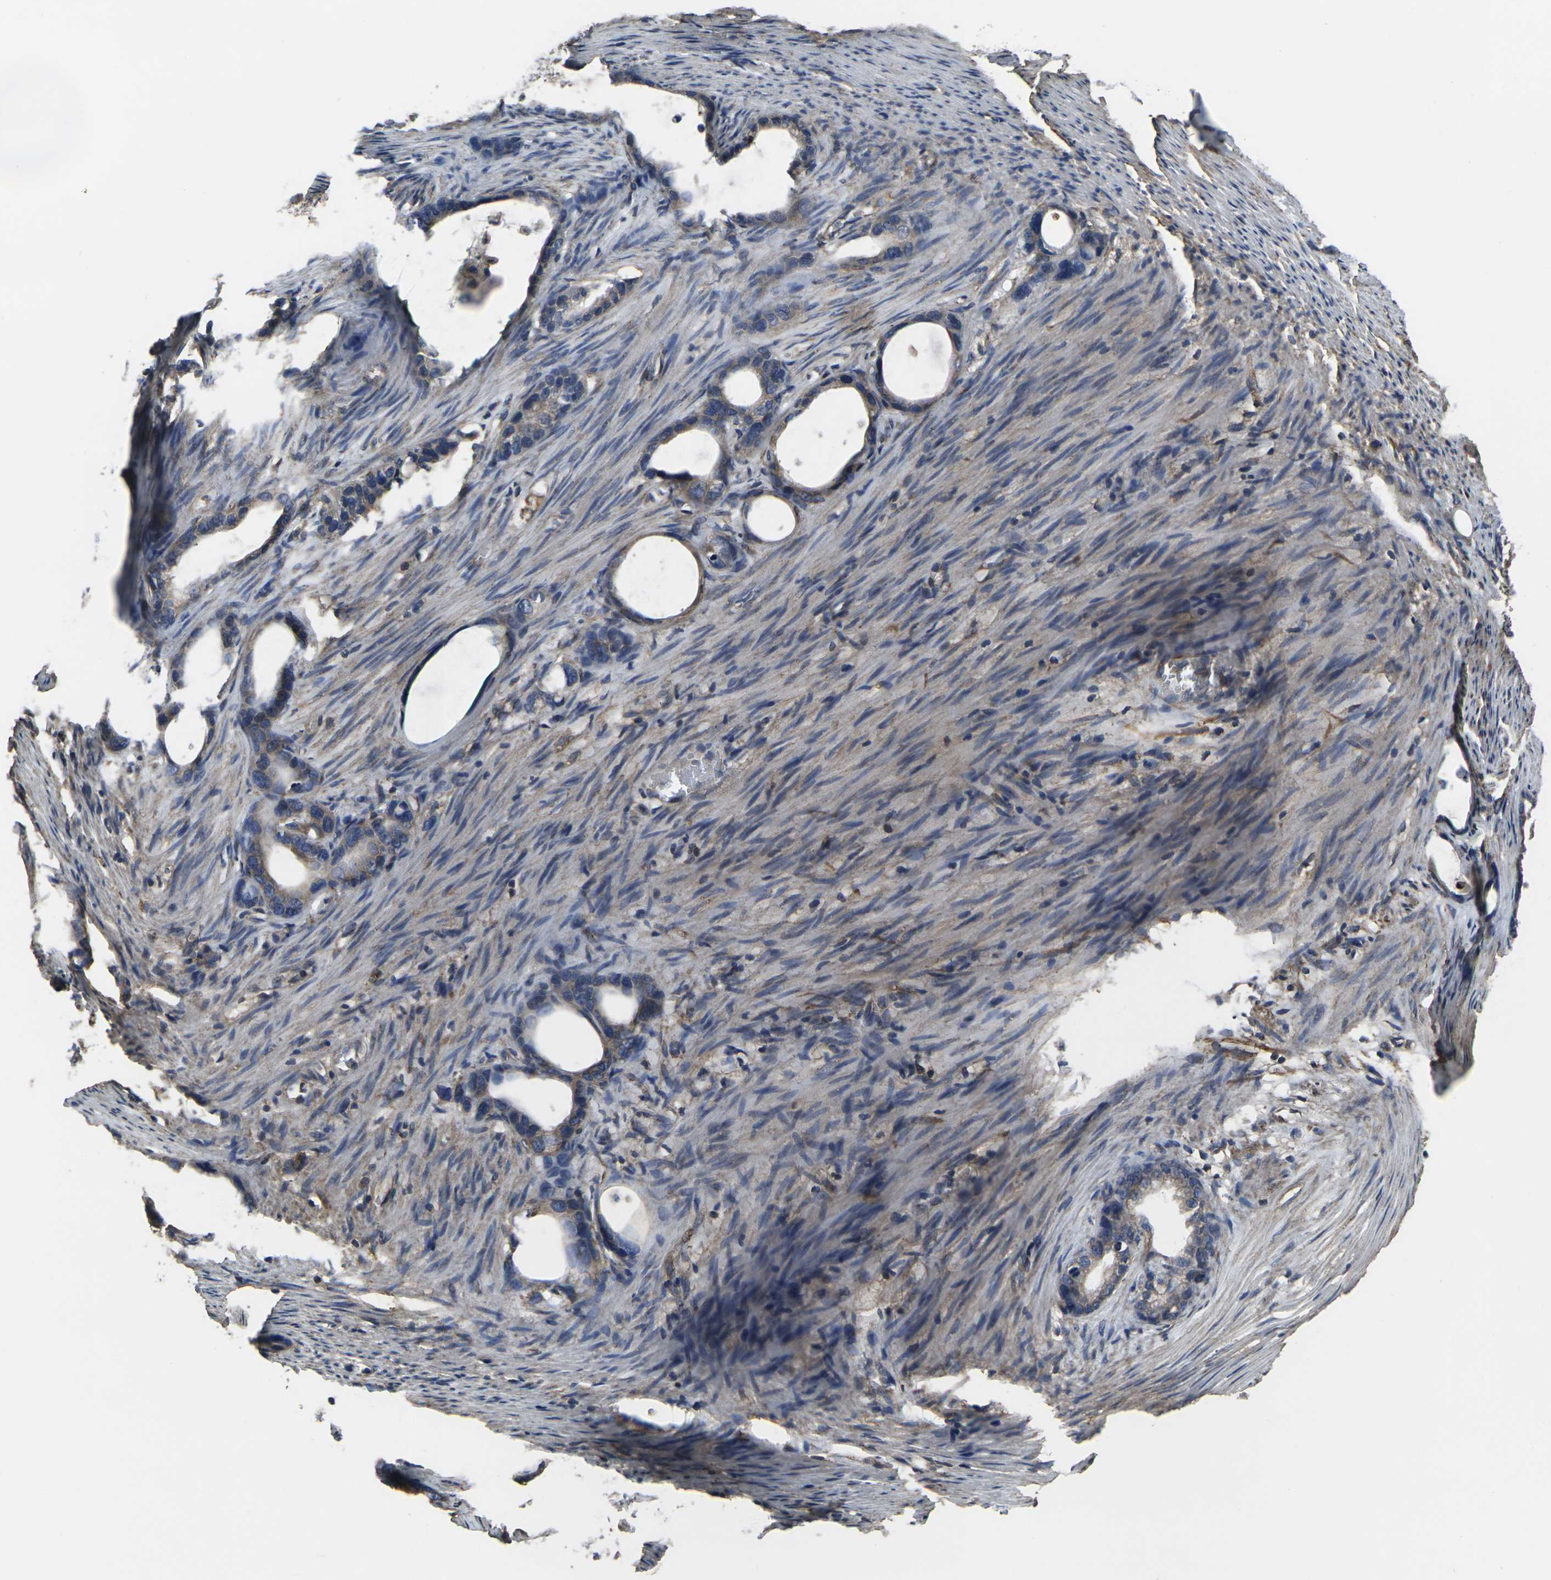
{"staining": {"intensity": "weak", "quantity": ">75%", "location": "cytoplasmic/membranous"}, "tissue": "stomach cancer", "cell_type": "Tumor cells", "image_type": "cancer", "snomed": [{"axis": "morphology", "description": "Adenocarcinoma, NOS"}, {"axis": "topography", "description": "Stomach"}], "caption": "IHC staining of stomach cancer (adenocarcinoma), which demonstrates low levels of weak cytoplasmic/membranous positivity in approximately >75% of tumor cells indicating weak cytoplasmic/membranous protein expression. The staining was performed using DAB (brown) for protein detection and nuclei were counterstained in hematoxylin (blue).", "gene": "PRKACB", "patient": {"sex": "female", "age": 75}}